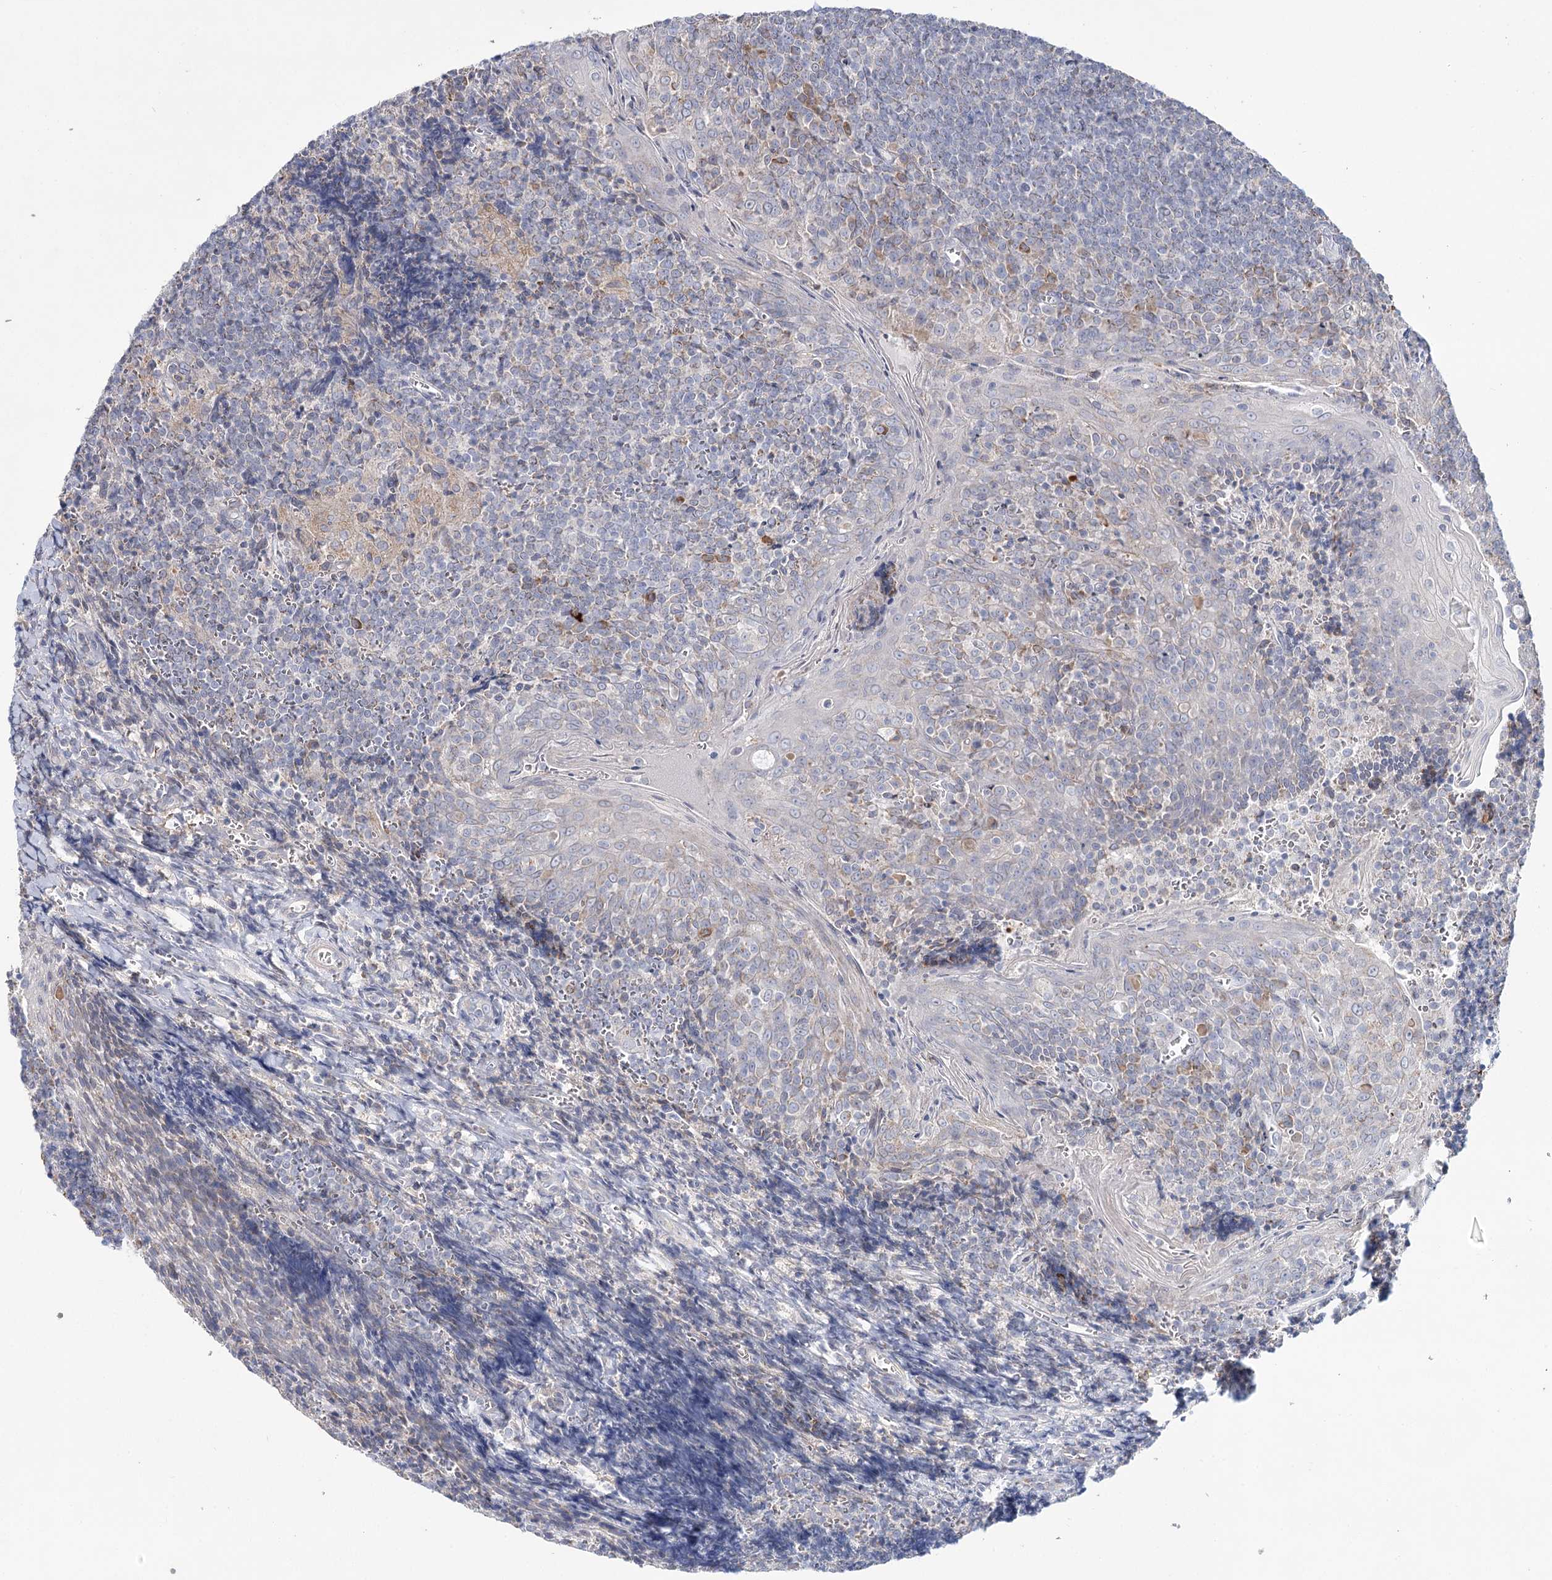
{"staining": {"intensity": "negative", "quantity": "none", "location": "none"}, "tissue": "tonsil", "cell_type": "Germinal center cells", "image_type": "normal", "snomed": [{"axis": "morphology", "description": "Normal tissue, NOS"}, {"axis": "topography", "description": "Tonsil"}], "caption": "Immunohistochemistry of normal human tonsil exhibits no staining in germinal center cells. (Brightfield microscopy of DAB immunohistochemistry (IHC) at high magnification).", "gene": "ARHGAP44", "patient": {"sex": "male", "age": 27}}